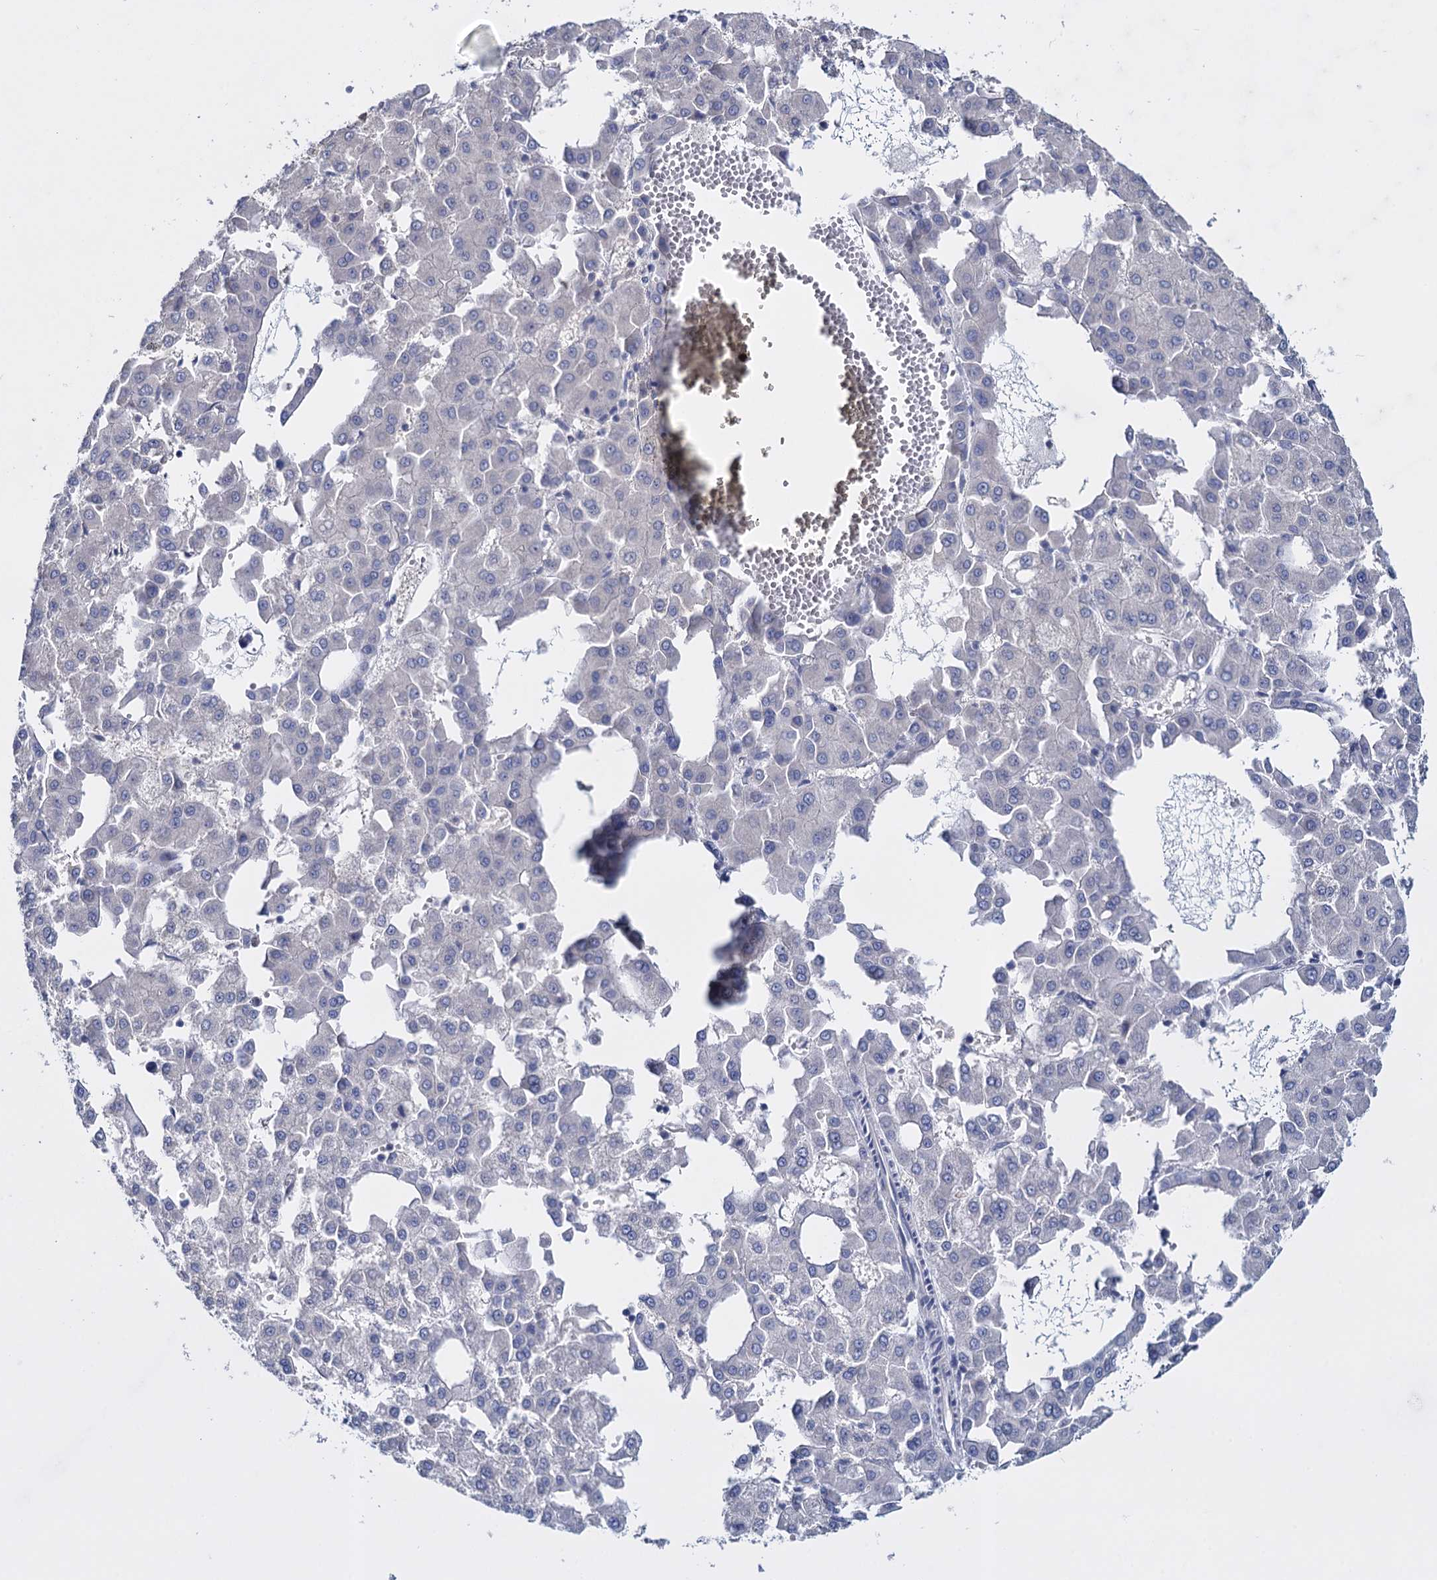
{"staining": {"intensity": "negative", "quantity": "none", "location": "none"}, "tissue": "liver cancer", "cell_type": "Tumor cells", "image_type": "cancer", "snomed": [{"axis": "morphology", "description": "Carcinoma, Hepatocellular, NOS"}, {"axis": "topography", "description": "Liver"}], "caption": "A histopathology image of human hepatocellular carcinoma (liver) is negative for staining in tumor cells.", "gene": "GSTM2", "patient": {"sex": "male", "age": 47}}